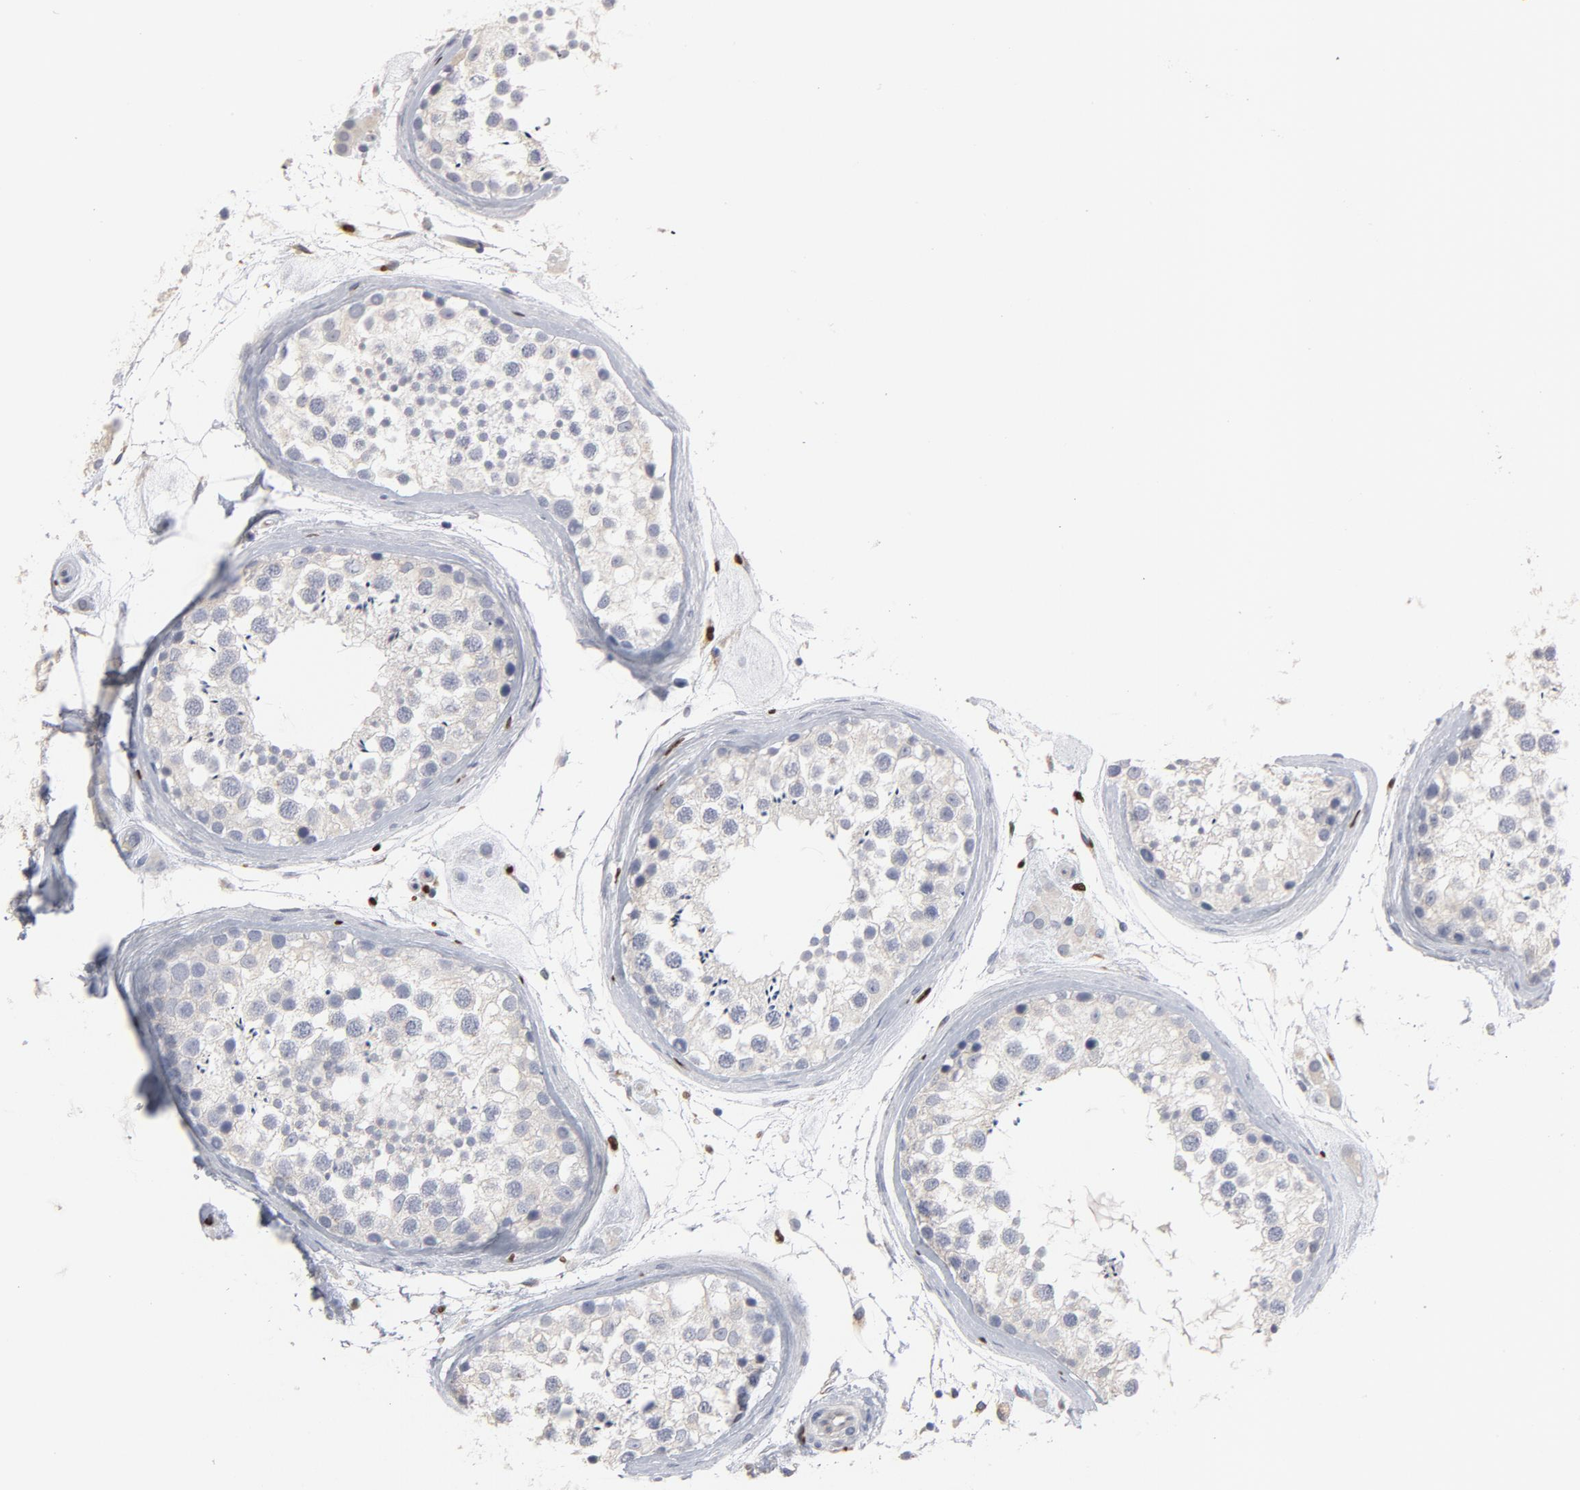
{"staining": {"intensity": "negative", "quantity": "none", "location": "none"}, "tissue": "testis", "cell_type": "Cells in seminiferous ducts", "image_type": "normal", "snomed": [{"axis": "morphology", "description": "Normal tissue, NOS"}, {"axis": "topography", "description": "Testis"}], "caption": "This is an immunohistochemistry (IHC) image of benign human testis. There is no expression in cells in seminiferous ducts.", "gene": "SPI1", "patient": {"sex": "male", "age": 46}}